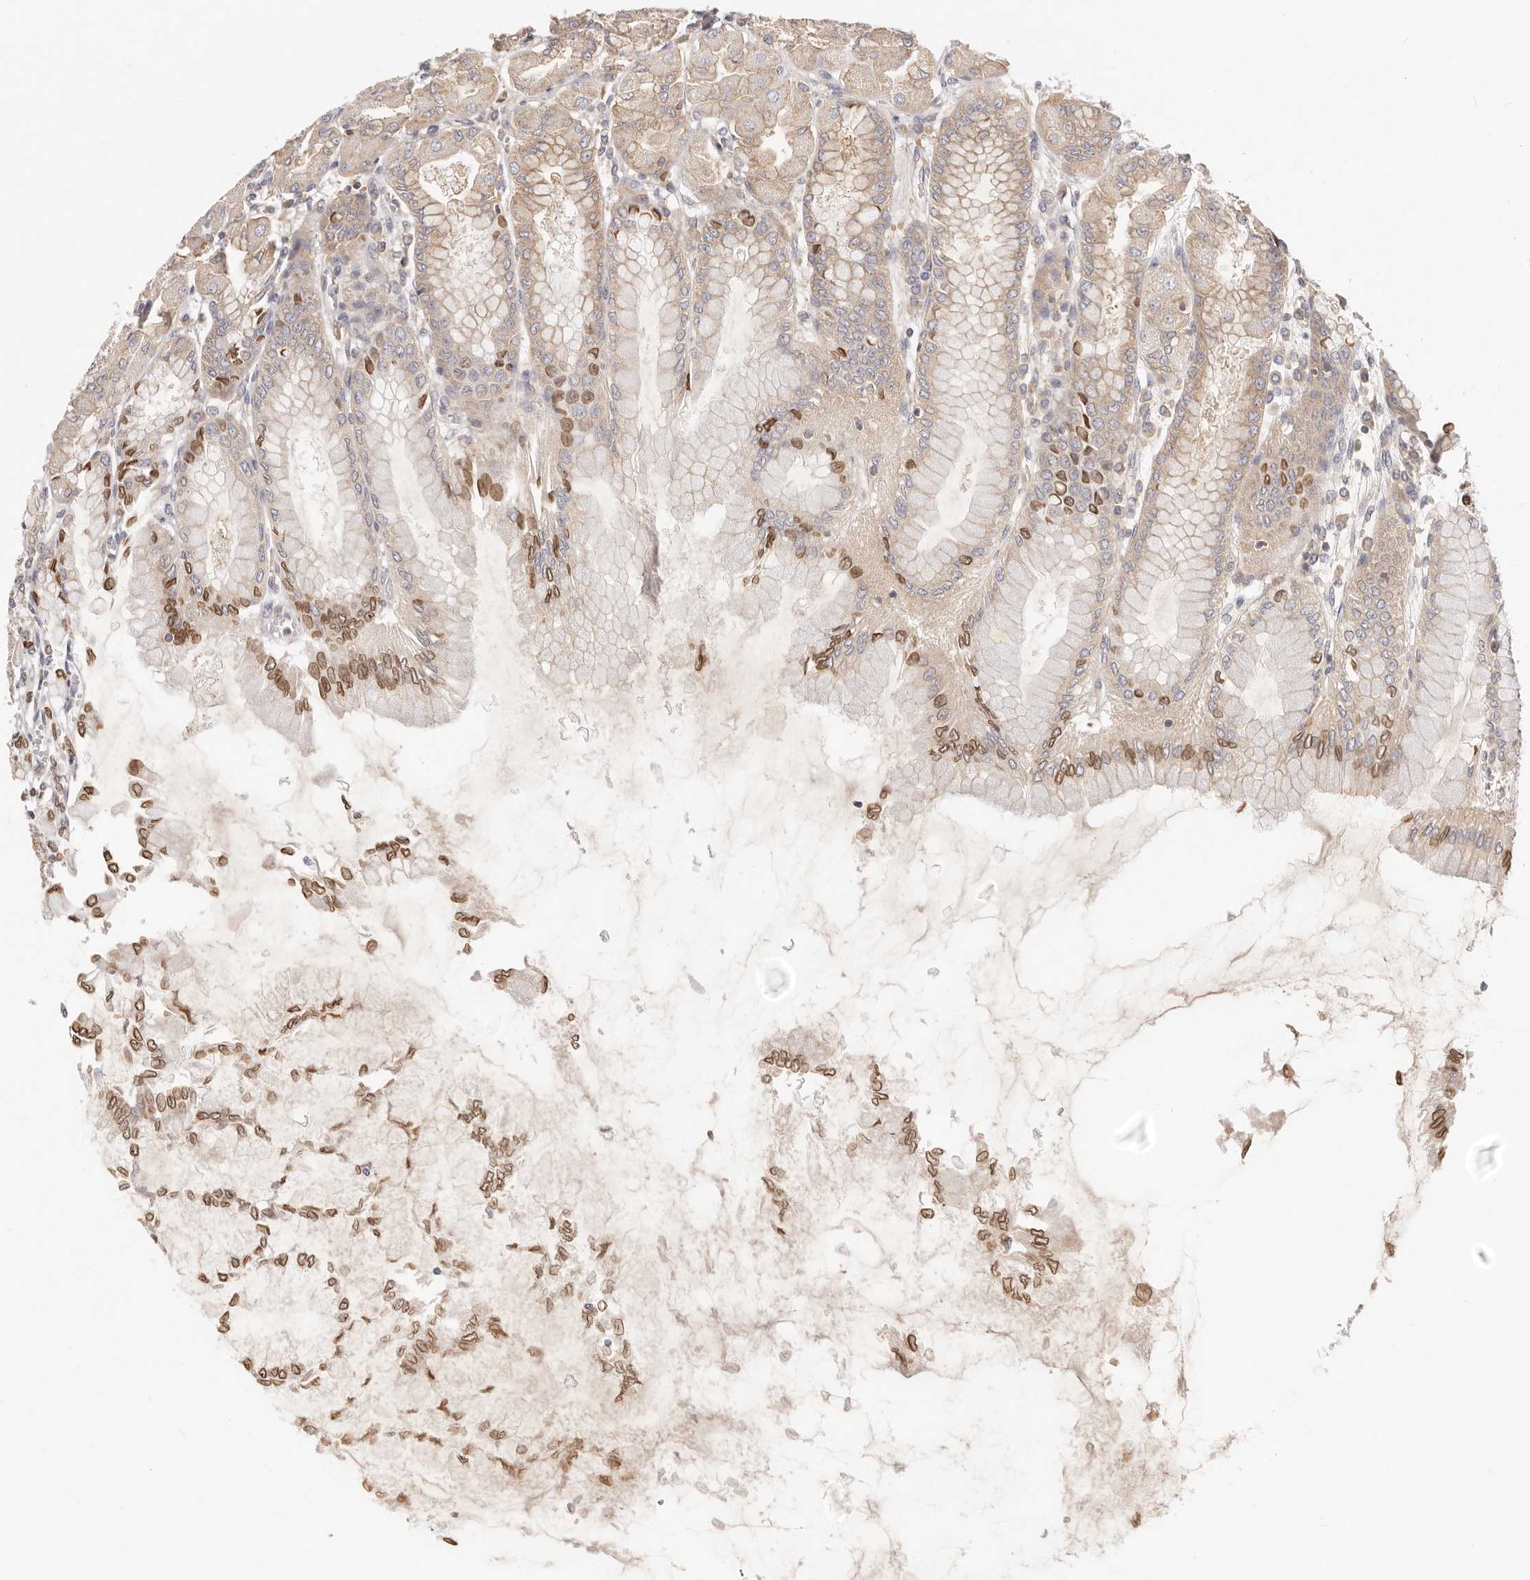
{"staining": {"intensity": "moderate", "quantity": ">75%", "location": "cytoplasmic/membranous,nuclear"}, "tissue": "stomach", "cell_type": "Glandular cells", "image_type": "normal", "snomed": [{"axis": "morphology", "description": "Normal tissue, NOS"}, {"axis": "topography", "description": "Stomach, upper"}], "caption": "This micrograph demonstrates benign stomach stained with immunohistochemistry (IHC) to label a protein in brown. The cytoplasmic/membranous,nuclear of glandular cells show moderate positivity for the protein. Nuclei are counter-stained blue.", "gene": "KCMF1", "patient": {"sex": "female", "age": 56}}